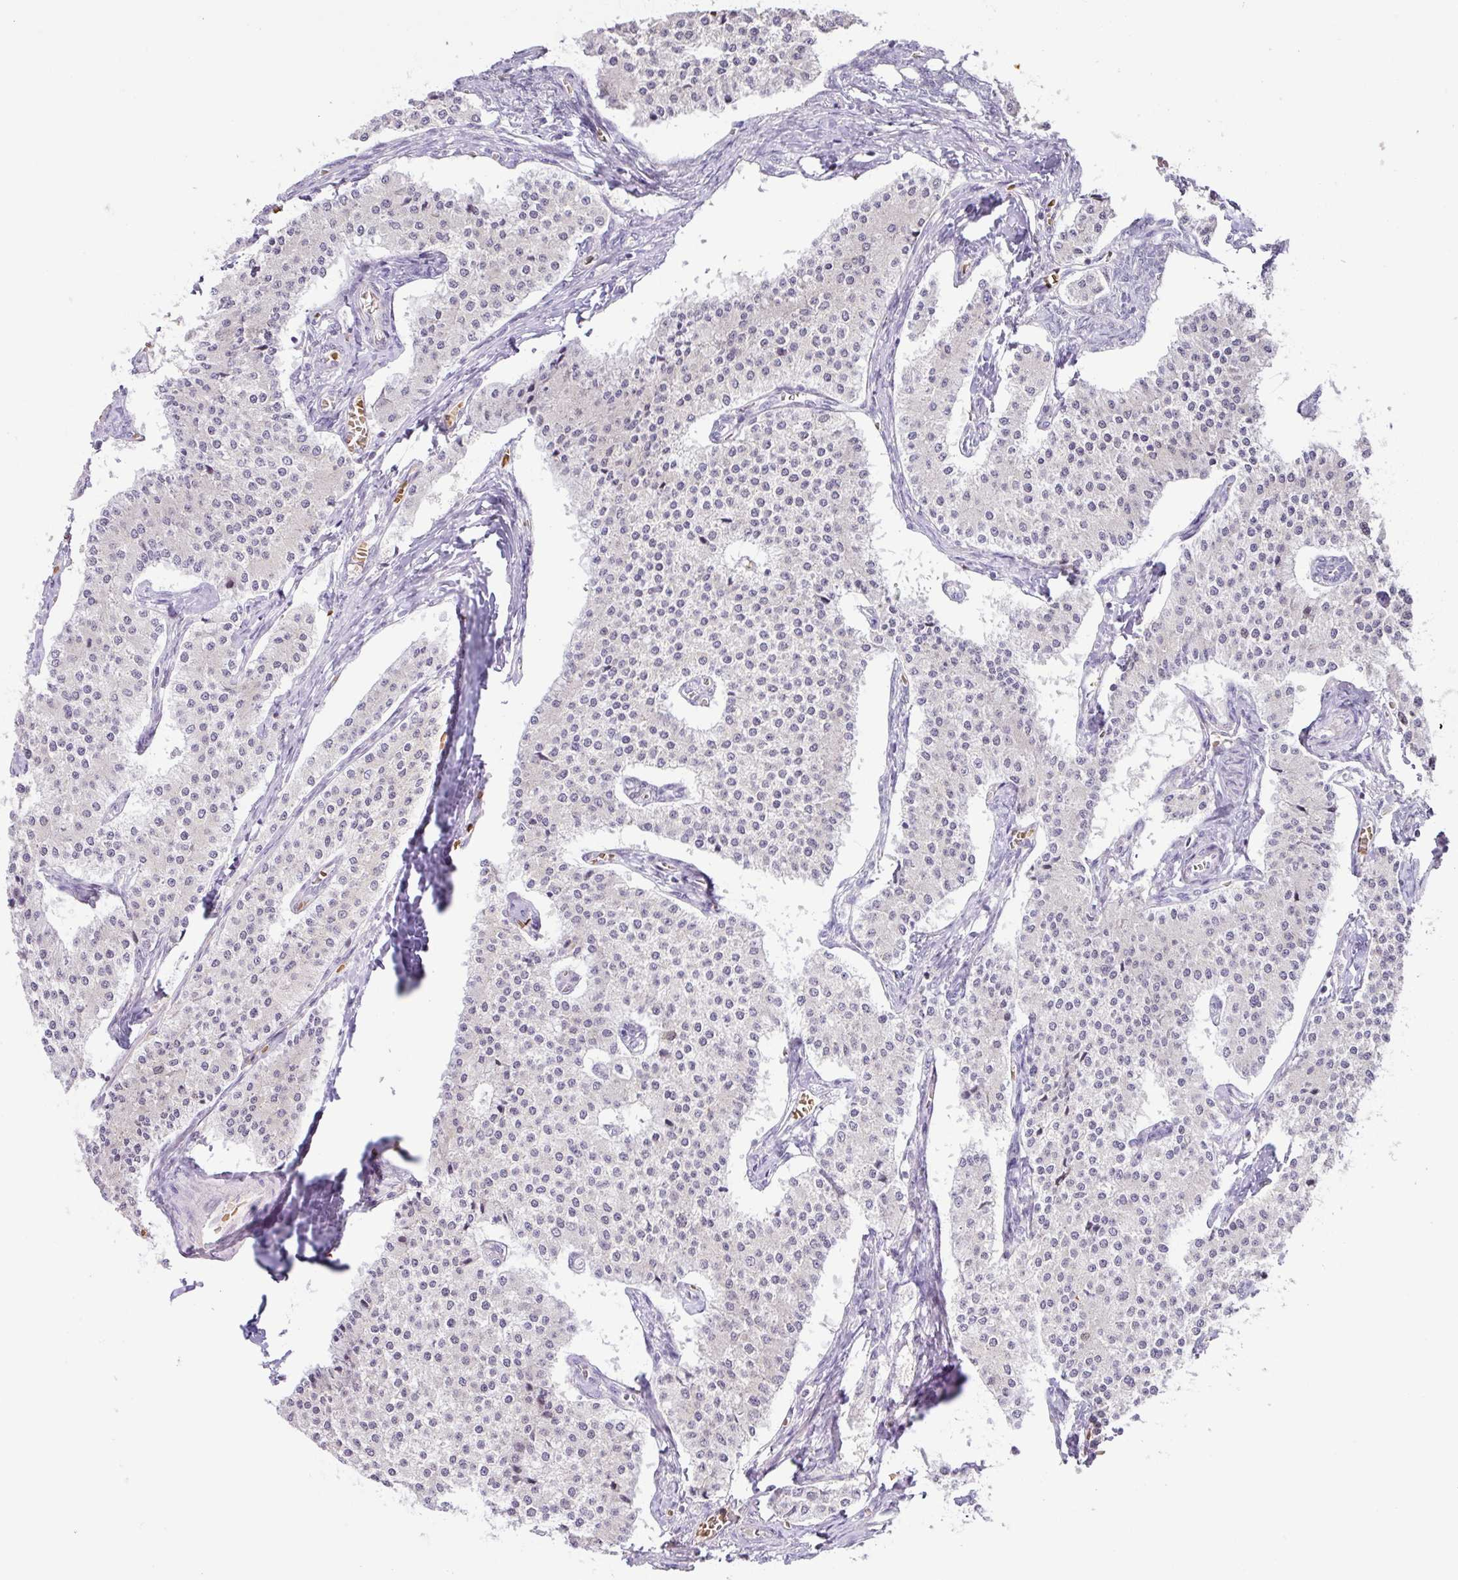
{"staining": {"intensity": "negative", "quantity": "none", "location": "none"}, "tissue": "carcinoid", "cell_type": "Tumor cells", "image_type": "cancer", "snomed": [{"axis": "morphology", "description": "Carcinoid, malignant, NOS"}, {"axis": "topography", "description": "Colon"}], "caption": "Tumor cells are negative for brown protein staining in malignant carcinoid. (DAB IHC visualized using brightfield microscopy, high magnification).", "gene": "PARP2", "patient": {"sex": "female", "age": 52}}